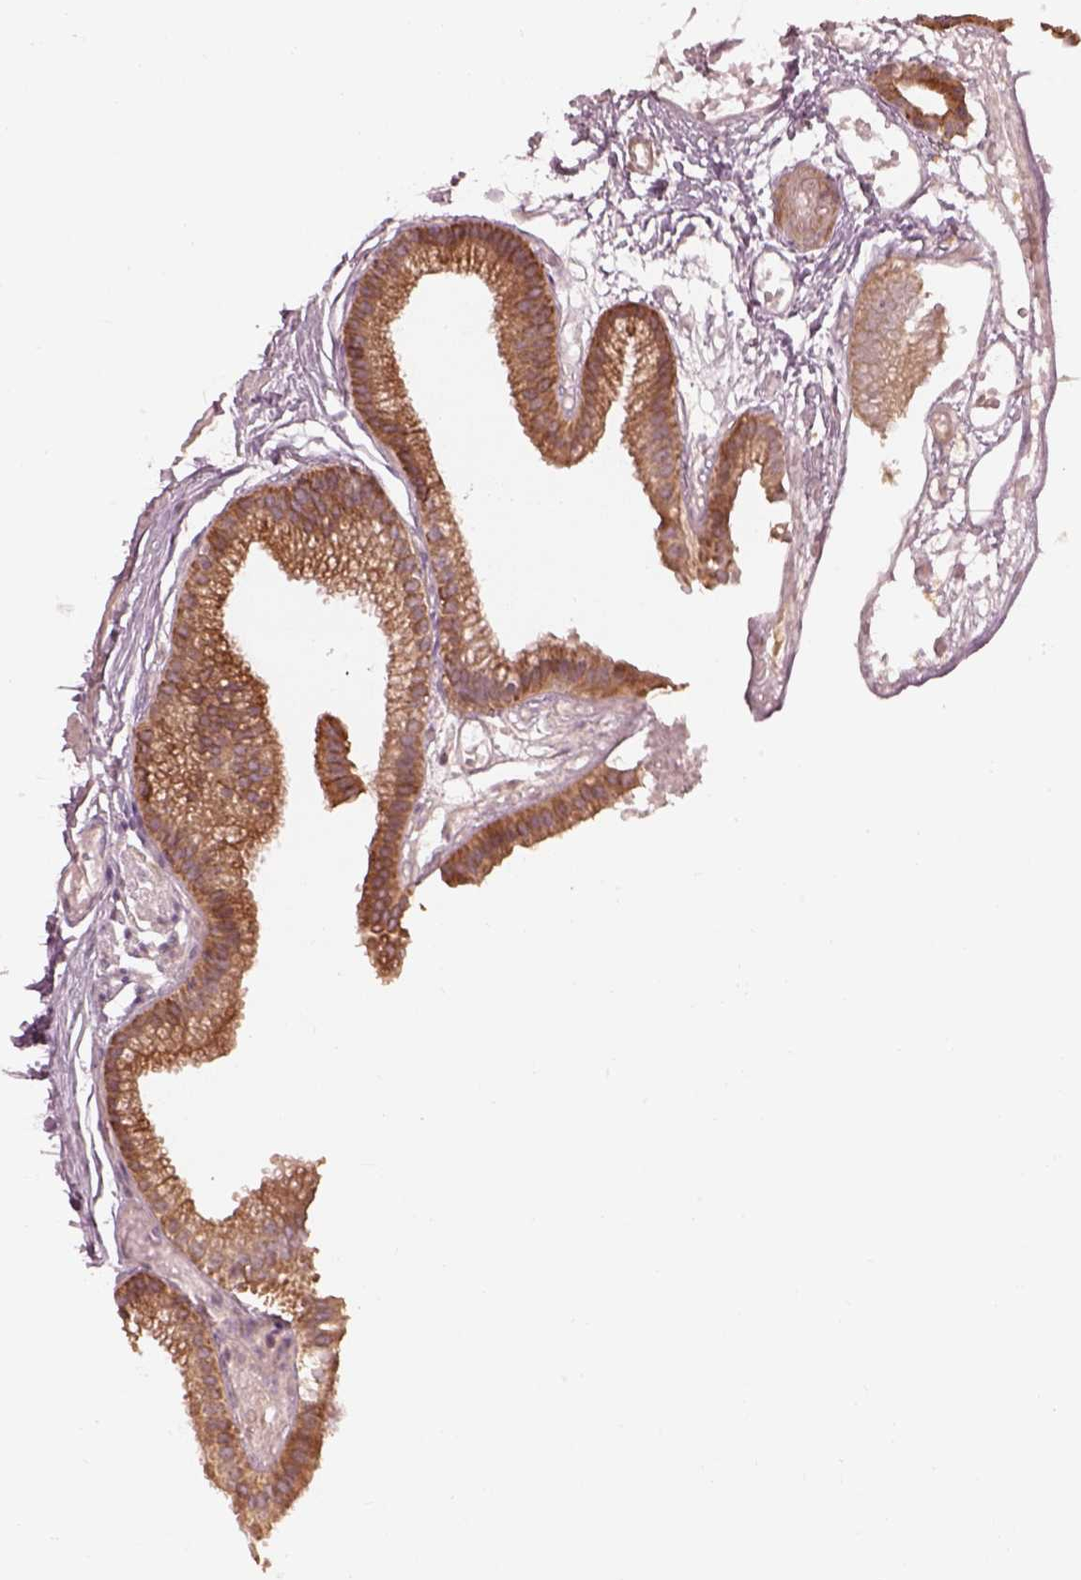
{"staining": {"intensity": "moderate", "quantity": ">75%", "location": "cytoplasmic/membranous"}, "tissue": "gallbladder", "cell_type": "Glandular cells", "image_type": "normal", "snomed": [{"axis": "morphology", "description": "Normal tissue, NOS"}, {"axis": "topography", "description": "Gallbladder"}], "caption": "Protein analysis of unremarkable gallbladder reveals moderate cytoplasmic/membranous expression in about >75% of glandular cells.", "gene": "SLC25A46", "patient": {"sex": "female", "age": 45}}